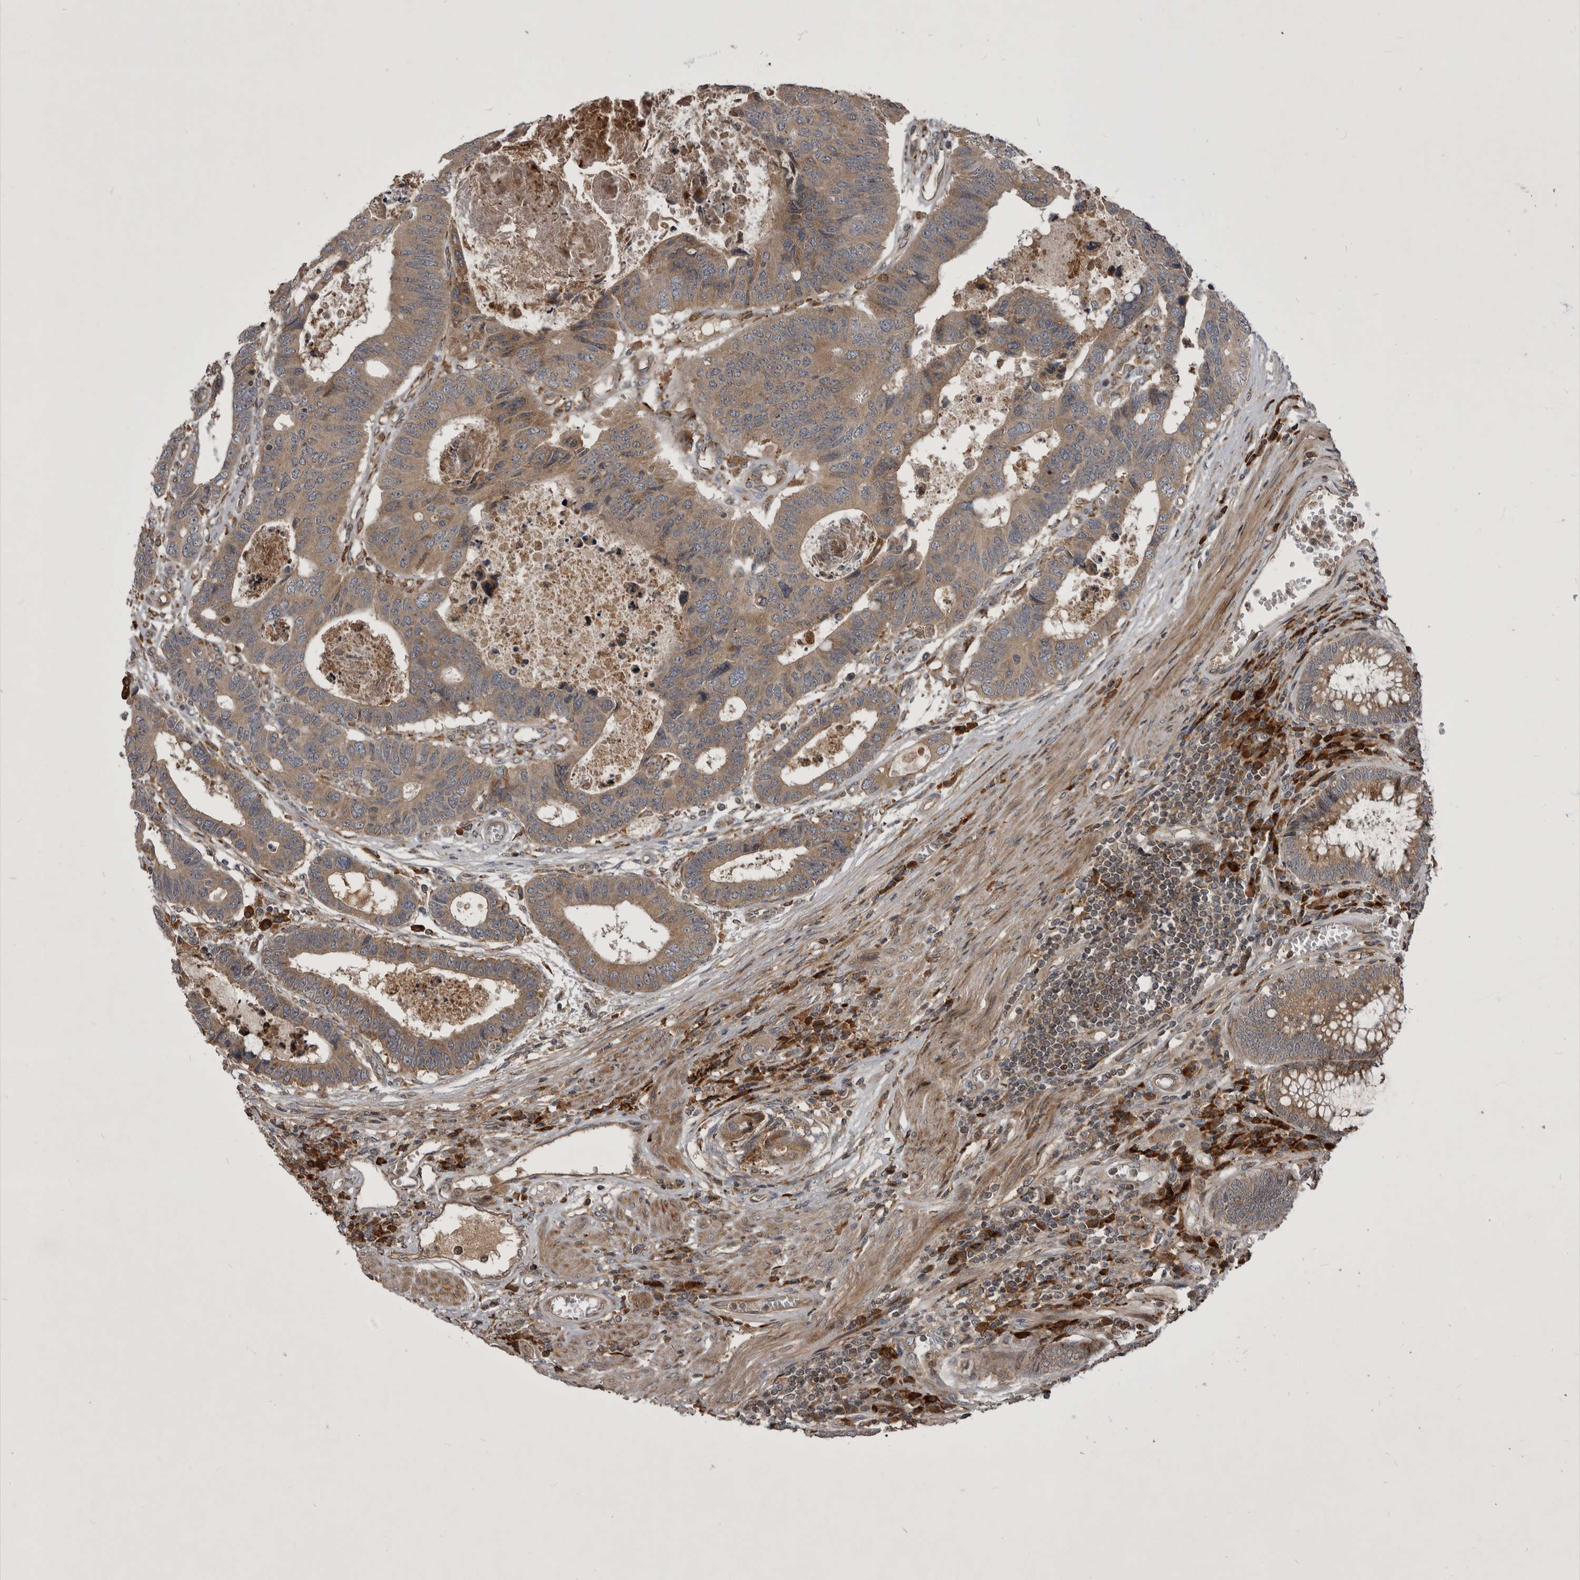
{"staining": {"intensity": "moderate", "quantity": ">75%", "location": "cytoplasmic/membranous"}, "tissue": "colorectal cancer", "cell_type": "Tumor cells", "image_type": "cancer", "snomed": [{"axis": "morphology", "description": "Adenocarcinoma, NOS"}, {"axis": "topography", "description": "Rectum"}], "caption": "High-power microscopy captured an immunohistochemistry photomicrograph of adenocarcinoma (colorectal), revealing moderate cytoplasmic/membranous staining in about >75% of tumor cells. The protein of interest is stained brown, and the nuclei are stained in blue (DAB IHC with brightfield microscopy, high magnification).", "gene": "RAB3GAP2", "patient": {"sex": "male", "age": 84}}